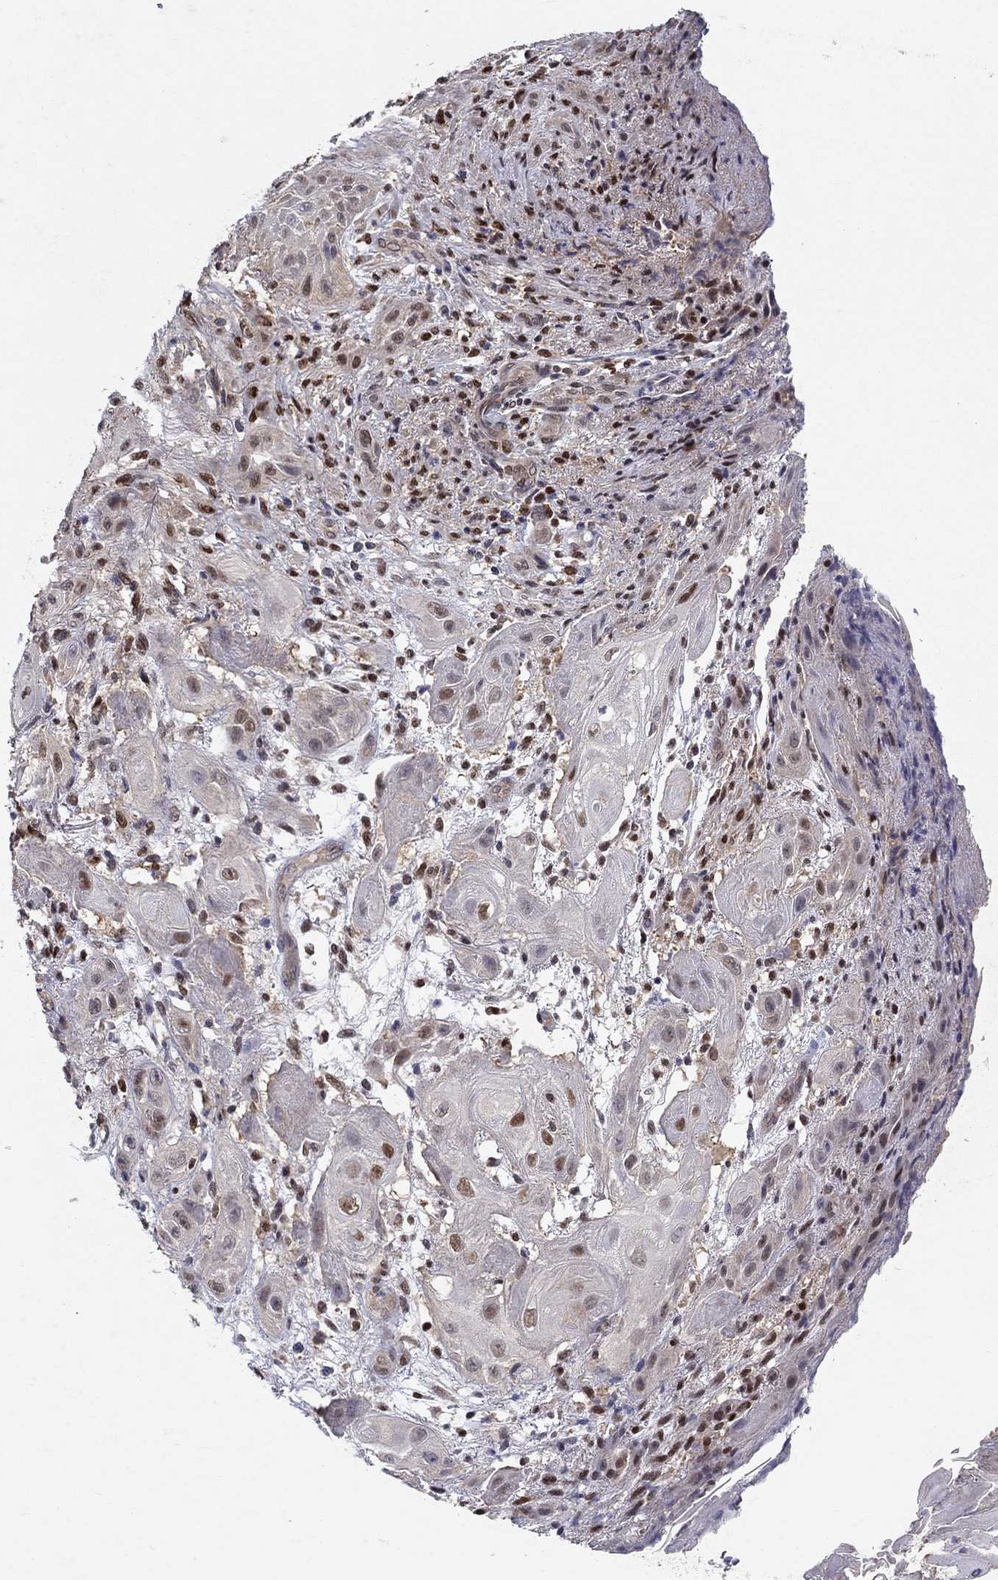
{"staining": {"intensity": "moderate", "quantity": "<25%", "location": "nuclear"}, "tissue": "skin cancer", "cell_type": "Tumor cells", "image_type": "cancer", "snomed": [{"axis": "morphology", "description": "Squamous cell carcinoma, NOS"}, {"axis": "topography", "description": "Skin"}], "caption": "The histopathology image displays immunohistochemical staining of skin cancer (squamous cell carcinoma). There is moderate nuclear positivity is present in about <25% of tumor cells. Immunohistochemistry (ihc) stains the protein of interest in brown and the nuclei are stained blue.", "gene": "CRTC1", "patient": {"sex": "male", "age": 62}}